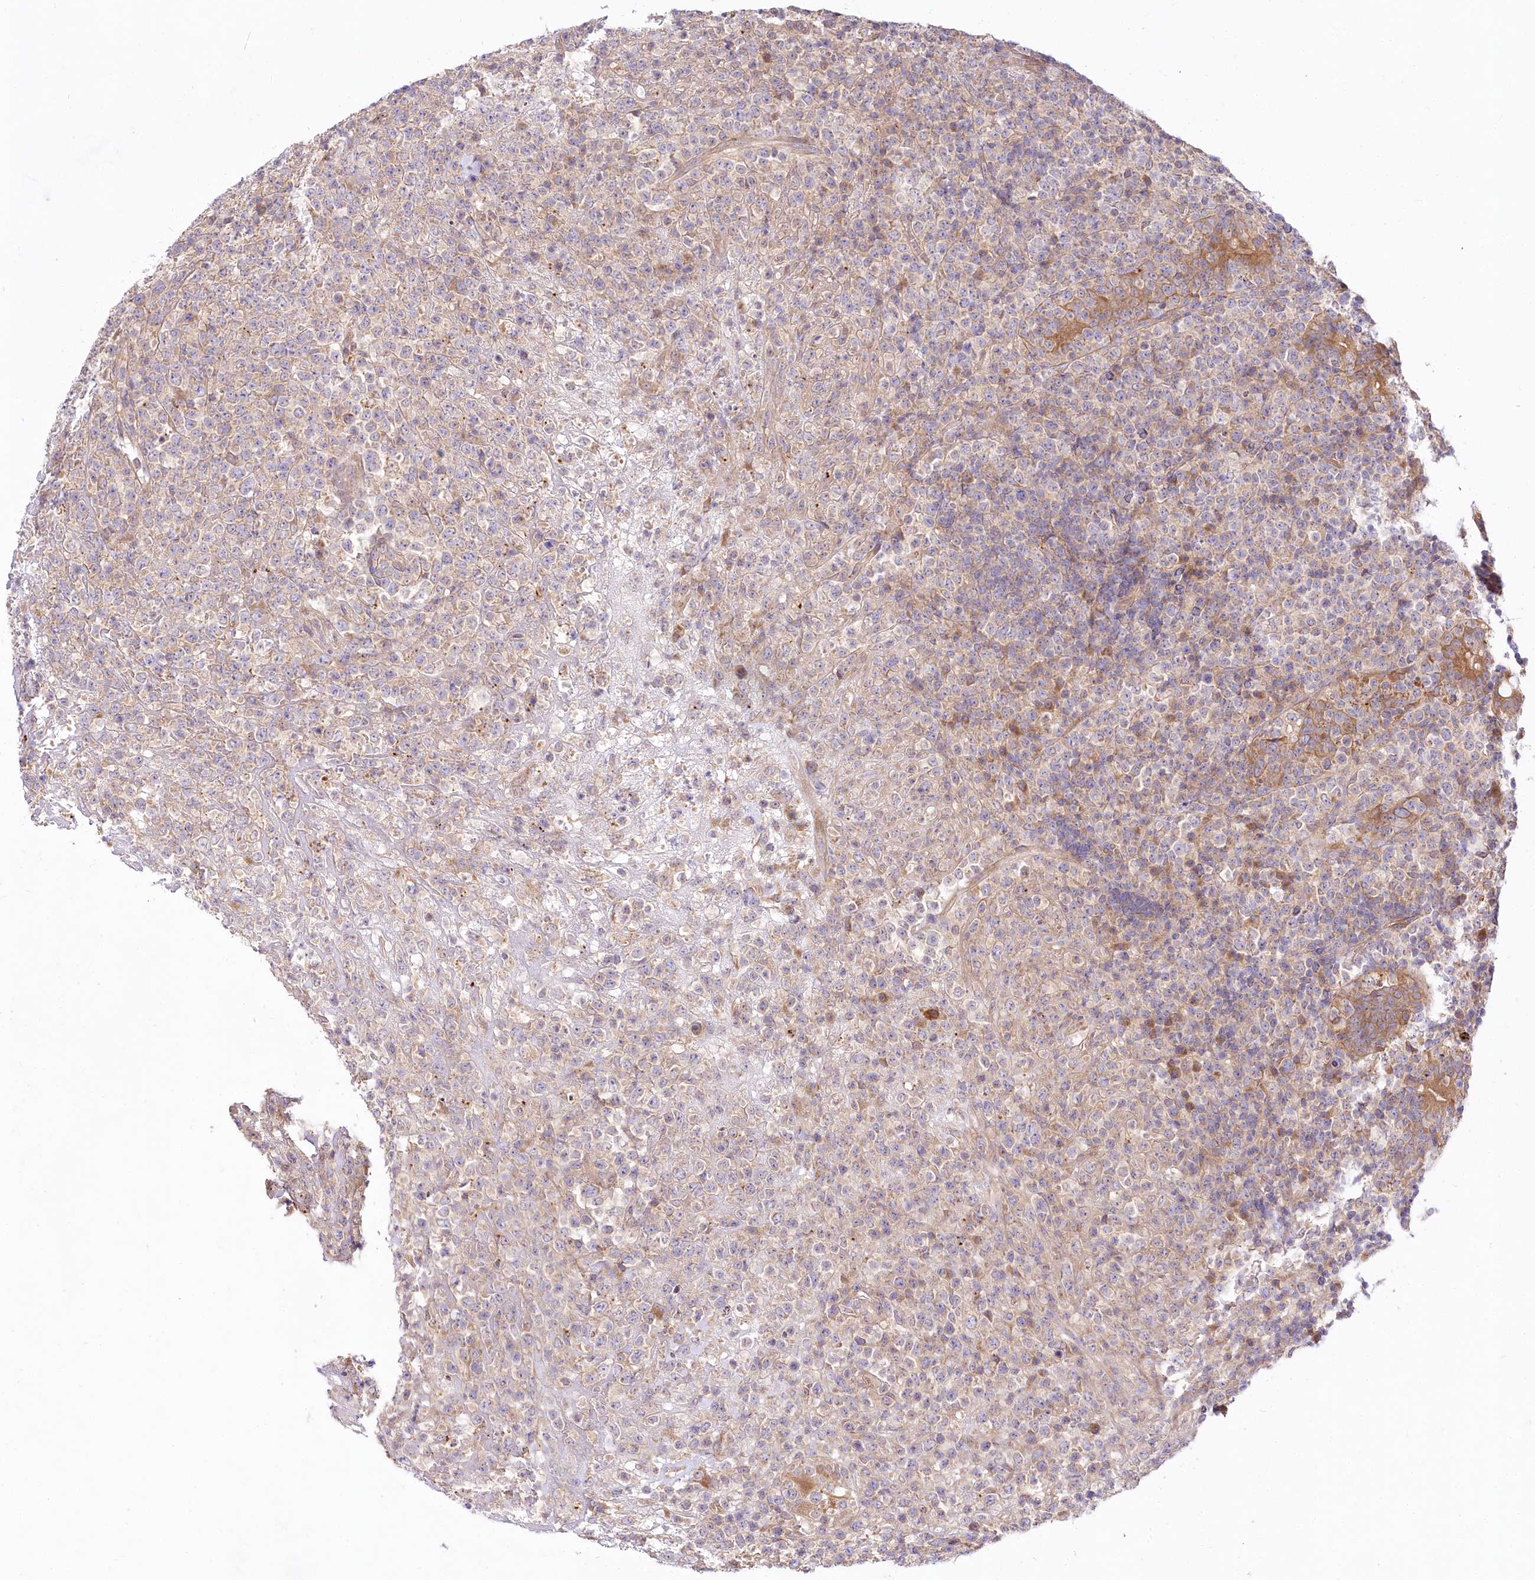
{"staining": {"intensity": "weak", "quantity": "<25%", "location": "cytoplasmic/membranous"}, "tissue": "lymphoma", "cell_type": "Tumor cells", "image_type": "cancer", "snomed": [{"axis": "morphology", "description": "Malignant lymphoma, non-Hodgkin's type, High grade"}, {"axis": "topography", "description": "Colon"}], "caption": "Tumor cells are negative for brown protein staining in lymphoma.", "gene": "PYROXD1", "patient": {"sex": "female", "age": 53}}